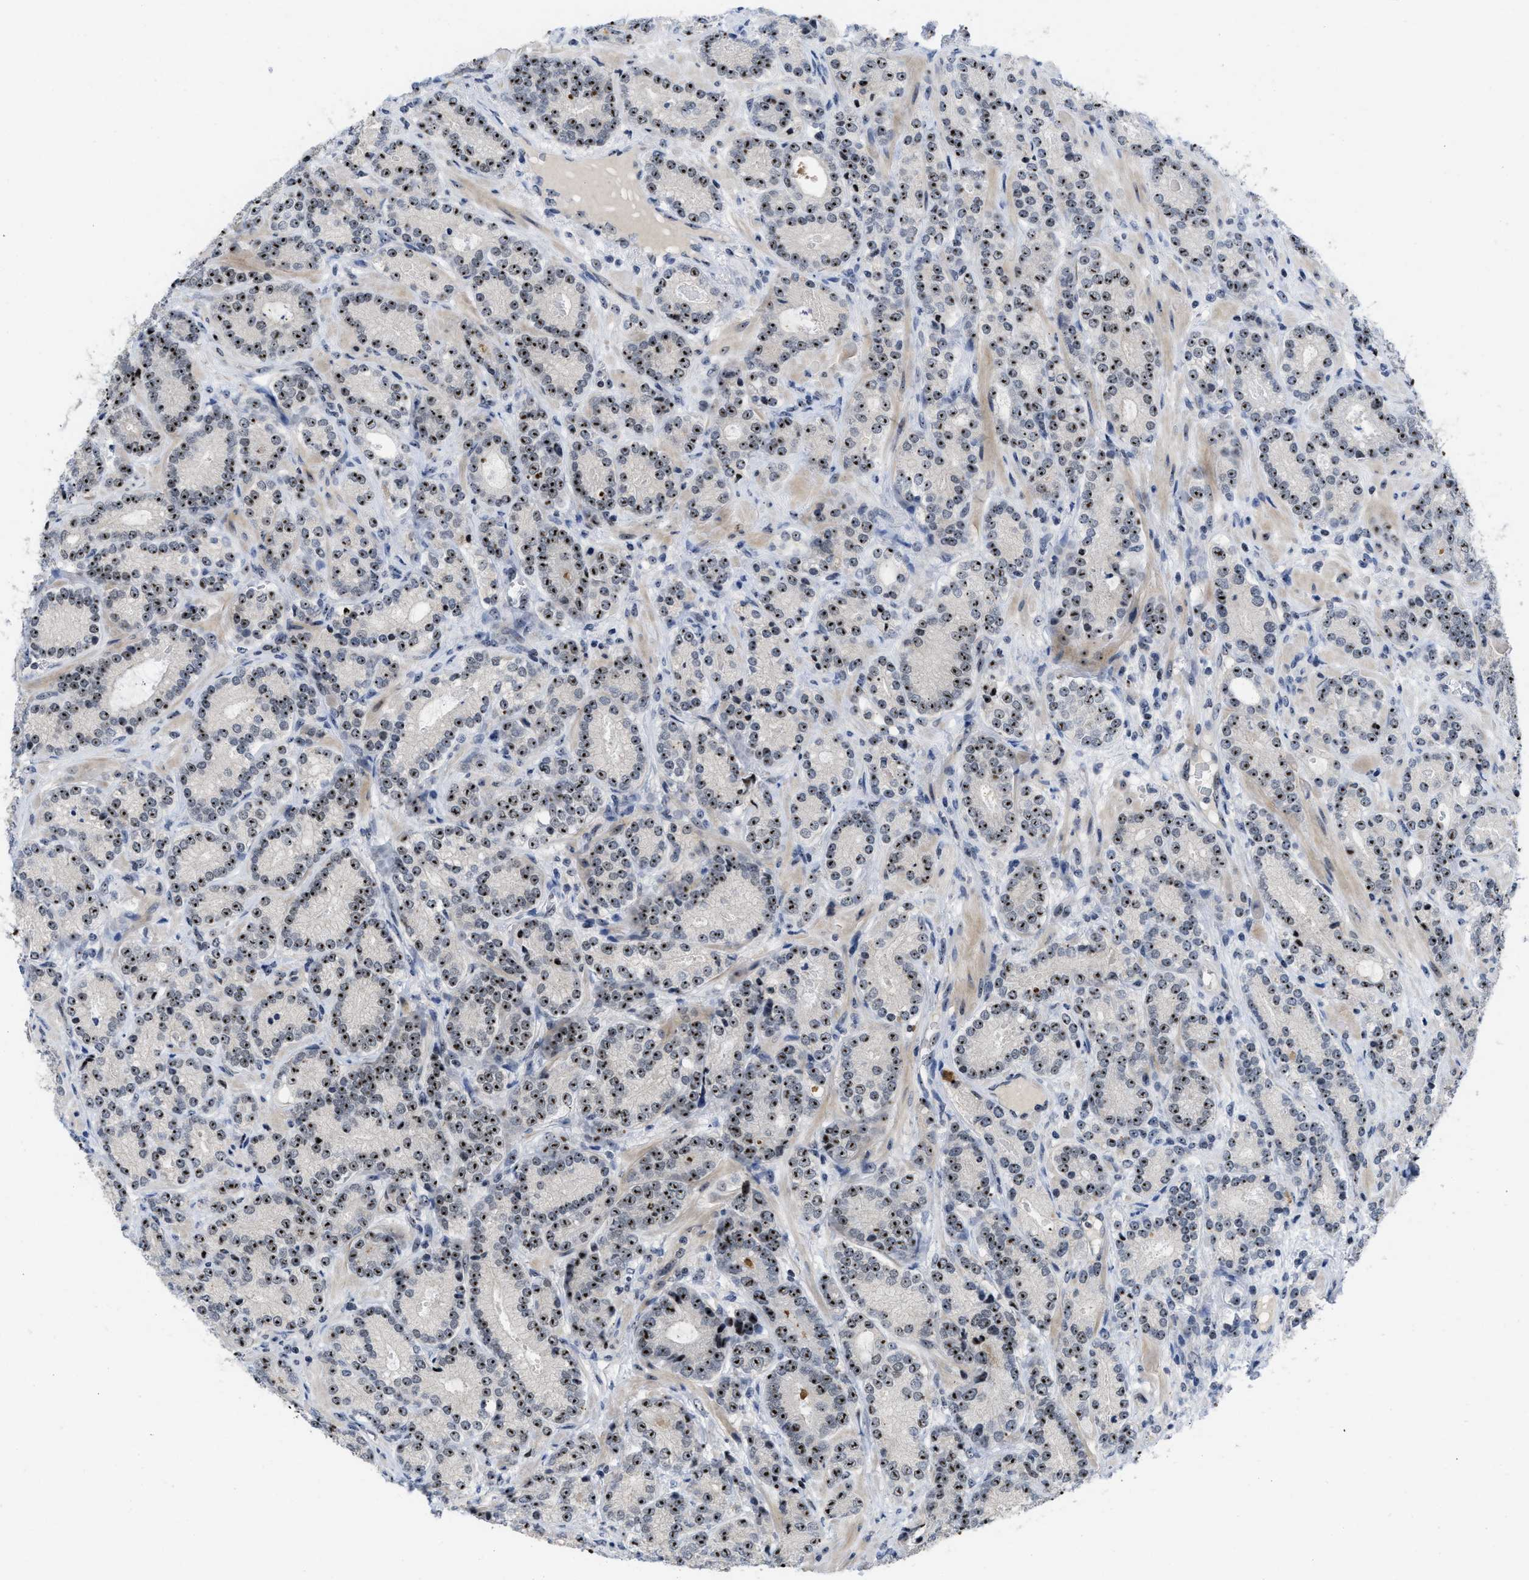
{"staining": {"intensity": "moderate", "quantity": ">75%", "location": "nuclear"}, "tissue": "prostate cancer", "cell_type": "Tumor cells", "image_type": "cancer", "snomed": [{"axis": "morphology", "description": "Adenocarcinoma, High grade"}, {"axis": "topography", "description": "Prostate"}], "caption": "A micrograph of human prostate high-grade adenocarcinoma stained for a protein displays moderate nuclear brown staining in tumor cells.", "gene": "NOP58", "patient": {"sex": "male", "age": 61}}